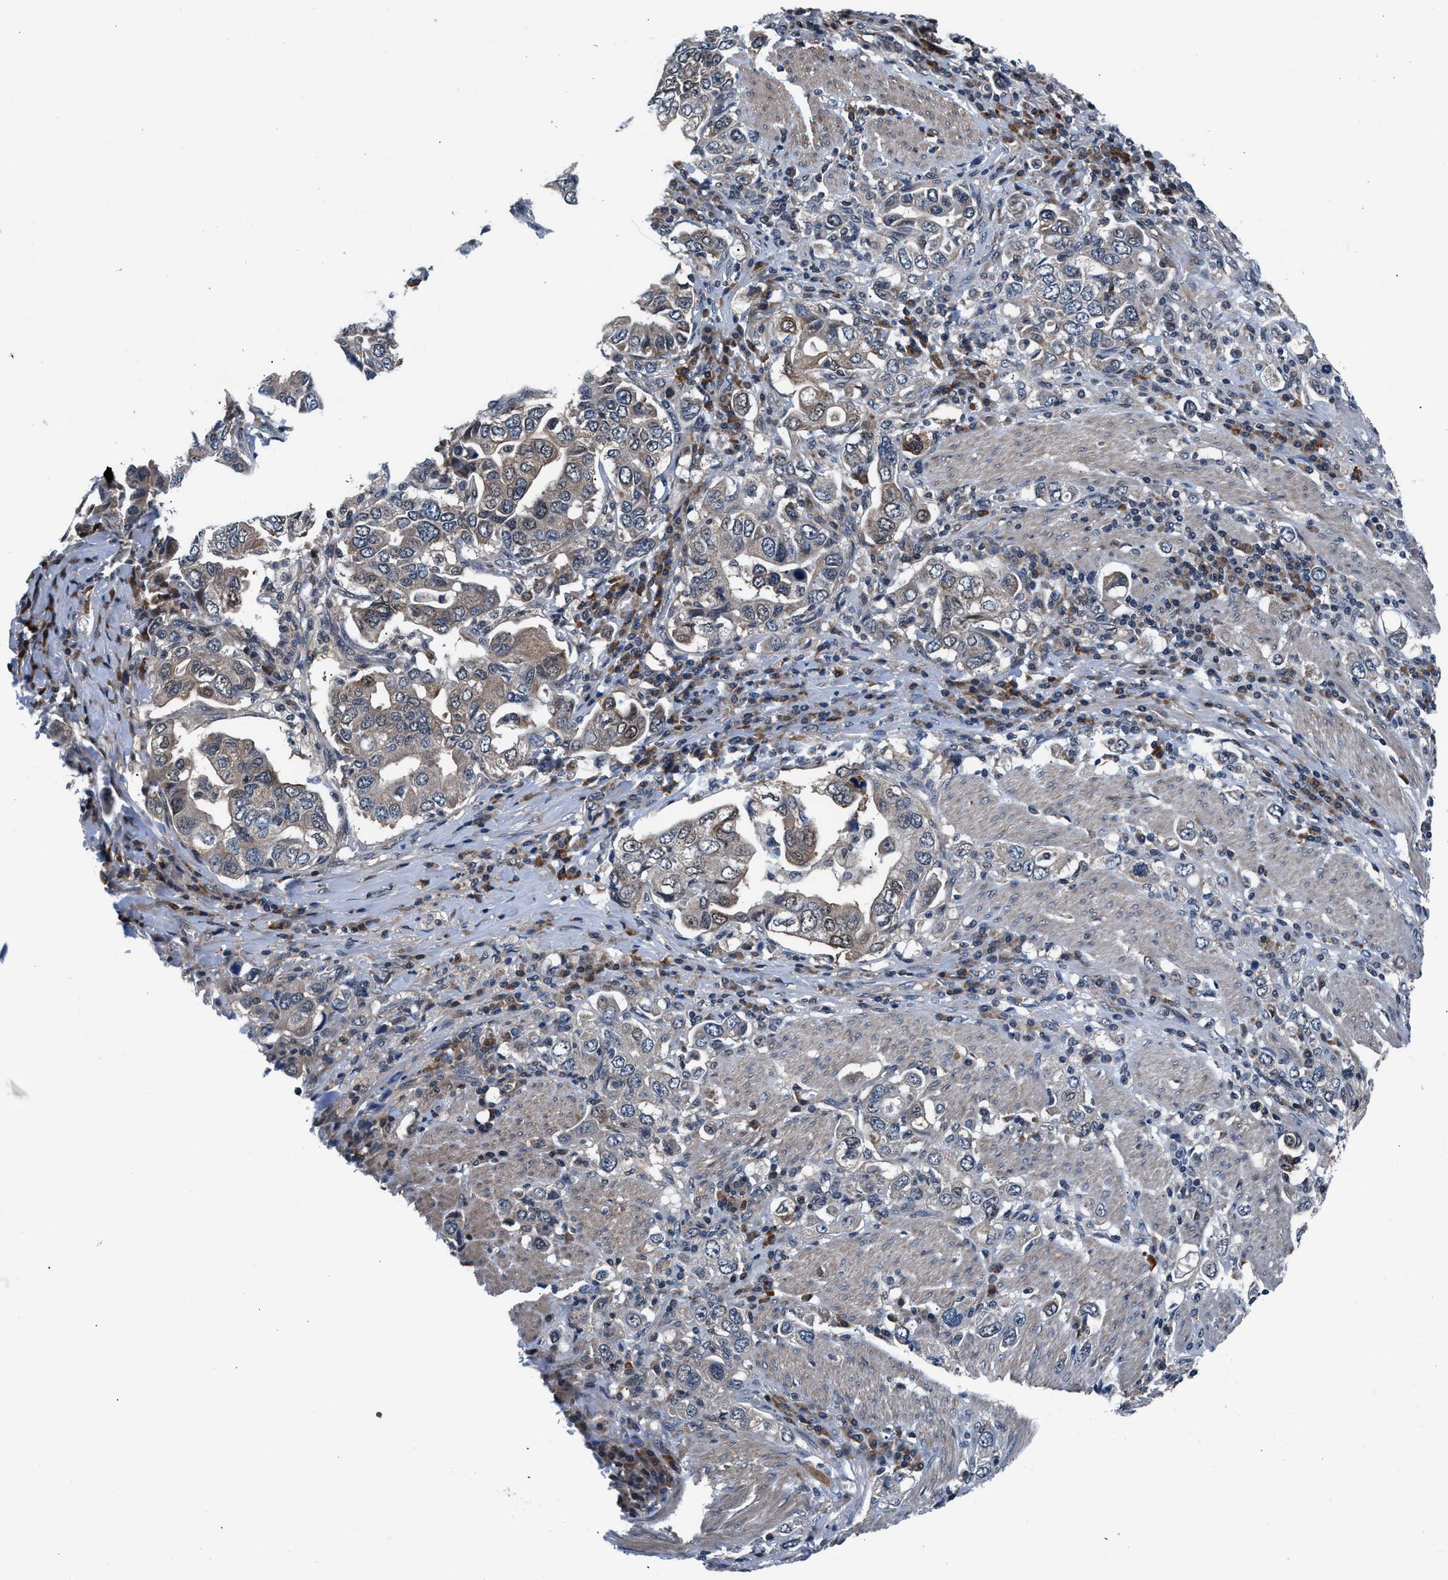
{"staining": {"intensity": "weak", "quantity": "<25%", "location": "cytoplasmic/membranous"}, "tissue": "stomach cancer", "cell_type": "Tumor cells", "image_type": "cancer", "snomed": [{"axis": "morphology", "description": "Adenocarcinoma, NOS"}, {"axis": "topography", "description": "Stomach, upper"}], "caption": "This is a histopathology image of IHC staining of stomach adenocarcinoma, which shows no staining in tumor cells. The staining is performed using DAB (3,3'-diaminobenzidine) brown chromogen with nuclei counter-stained in using hematoxylin.", "gene": "PRPSAP2", "patient": {"sex": "male", "age": 62}}